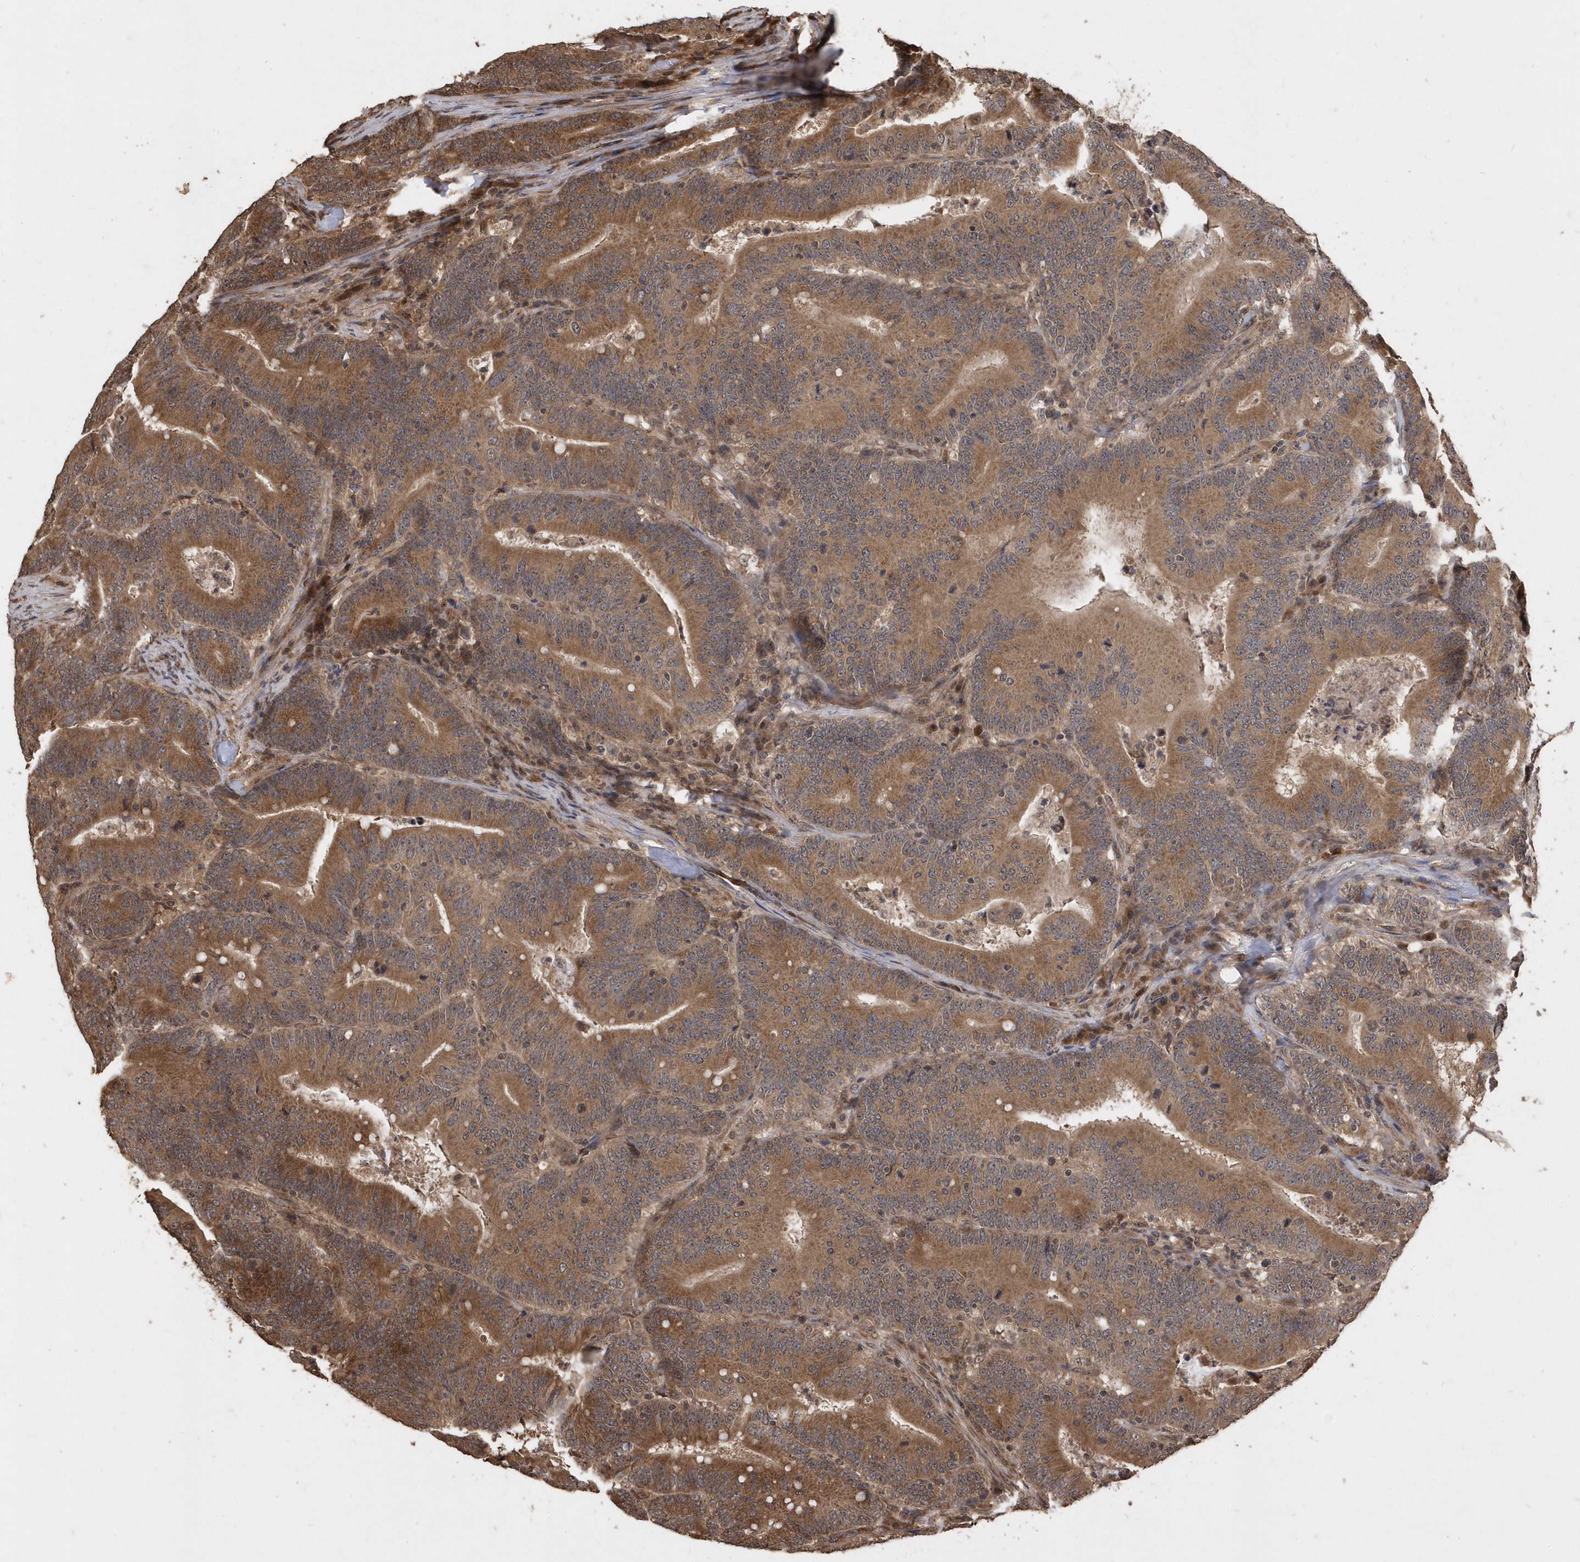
{"staining": {"intensity": "moderate", "quantity": ">75%", "location": "cytoplasmic/membranous"}, "tissue": "colorectal cancer", "cell_type": "Tumor cells", "image_type": "cancer", "snomed": [{"axis": "morphology", "description": "Adenocarcinoma, NOS"}, {"axis": "topography", "description": "Colon"}], "caption": "Human colorectal adenocarcinoma stained with a protein marker shows moderate staining in tumor cells.", "gene": "WASHC5", "patient": {"sex": "female", "age": 66}}